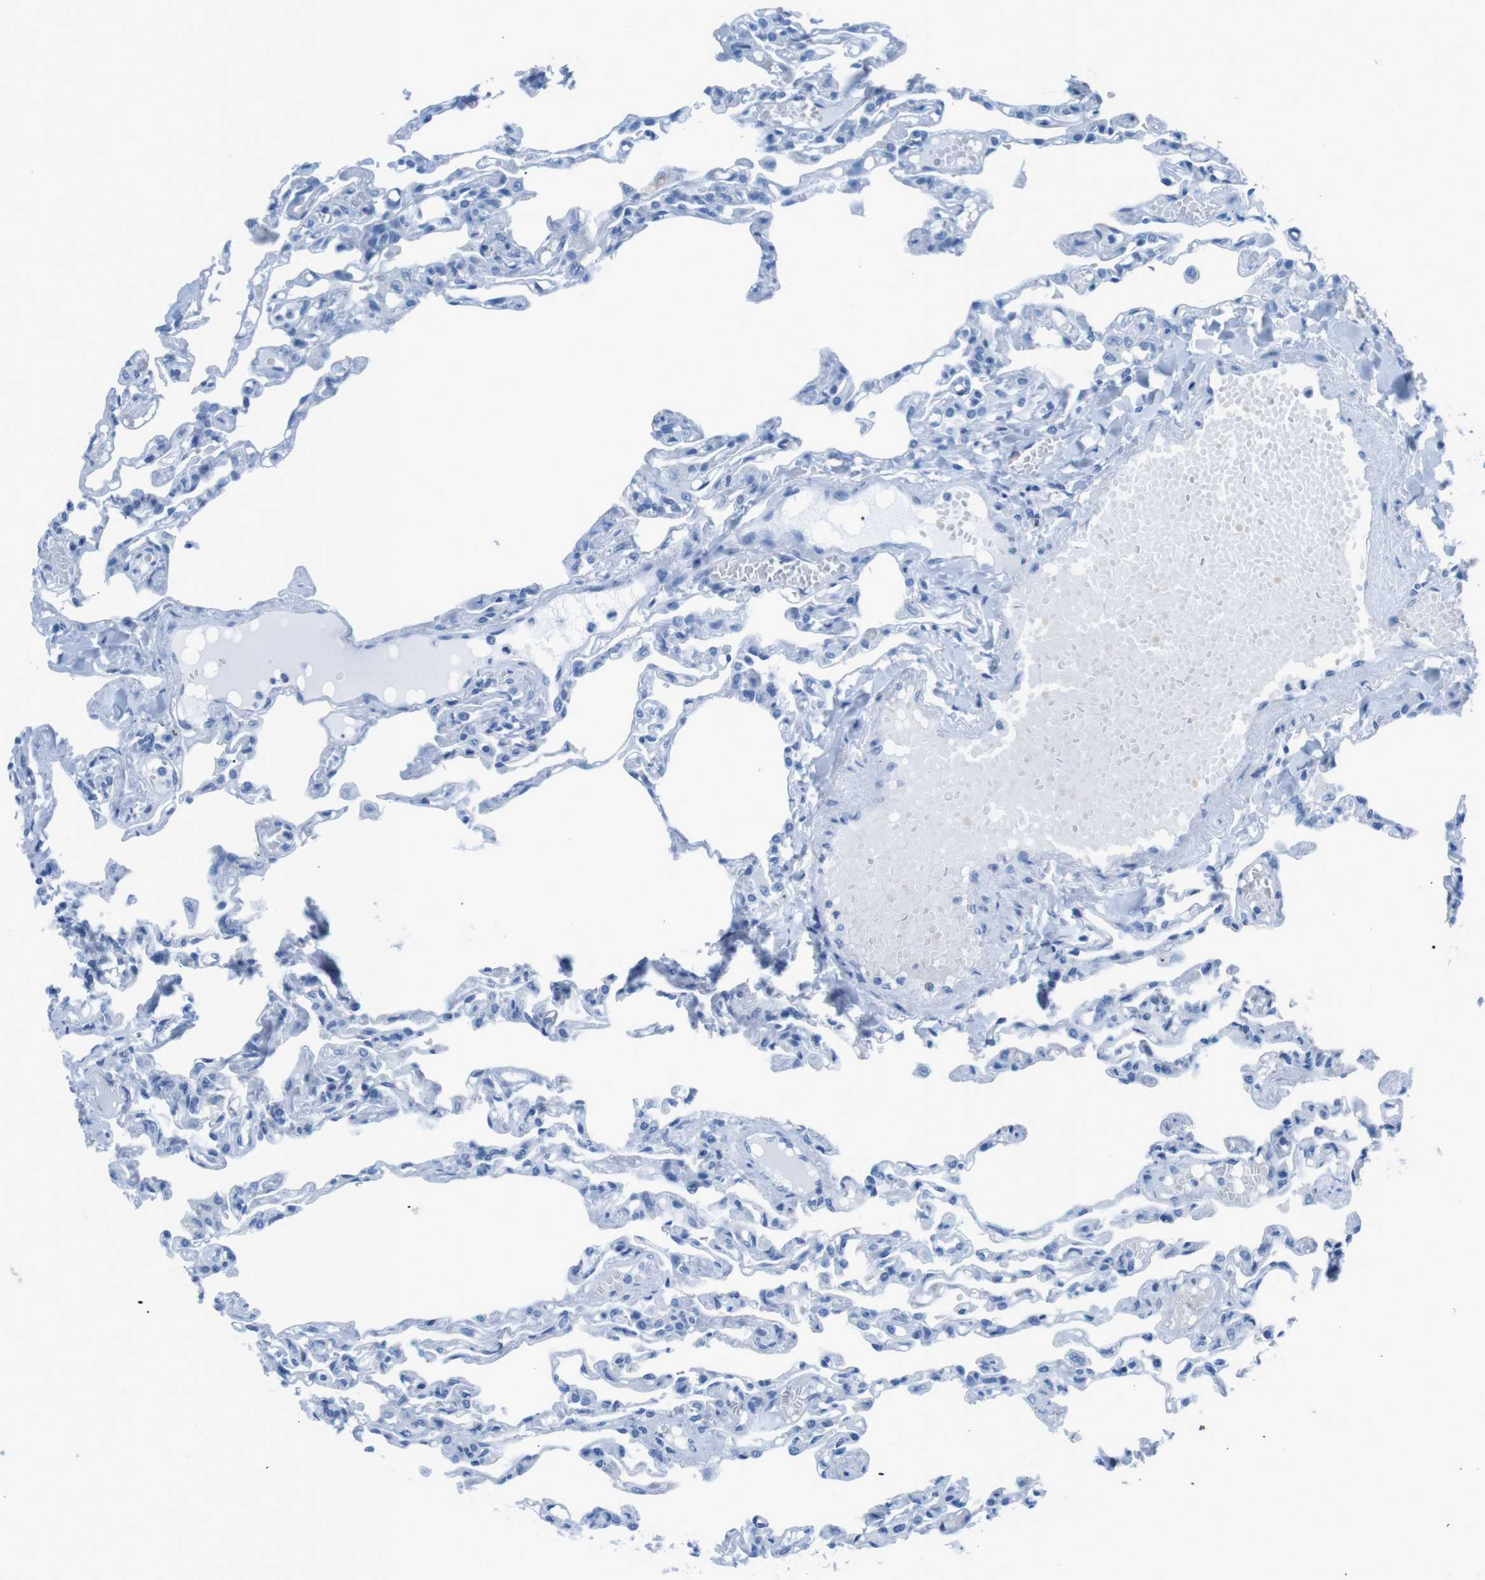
{"staining": {"intensity": "negative", "quantity": "none", "location": "none"}, "tissue": "lung", "cell_type": "Alveolar cells", "image_type": "normal", "snomed": [{"axis": "morphology", "description": "Normal tissue, NOS"}, {"axis": "topography", "description": "Lung"}], "caption": "A high-resolution histopathology image shows IHC staining of benign lung, which displays no significant staining in alveolar cells.", "gene": "MUC2", "patient": {"sex": "male", "age": 21}}